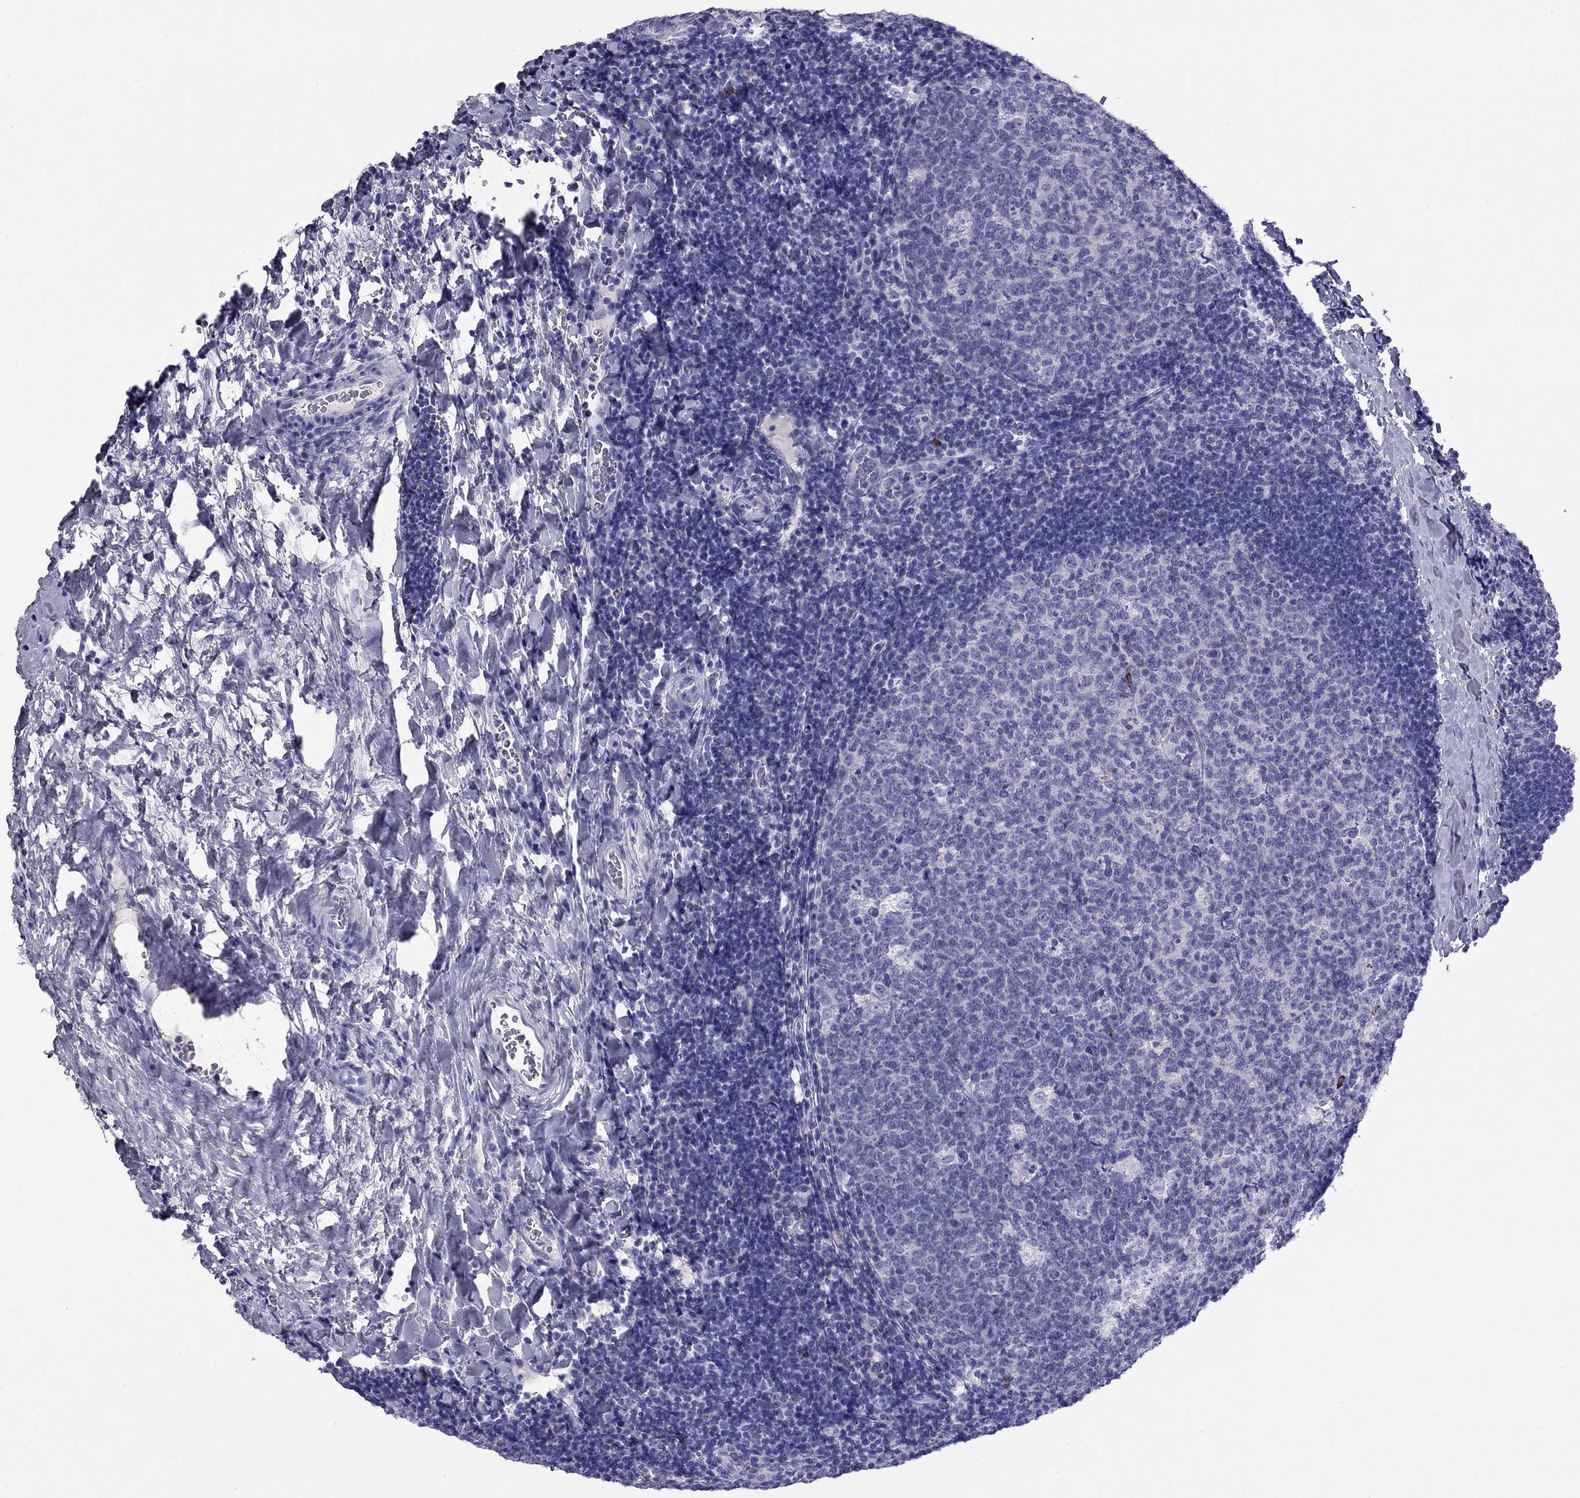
{"staining": {"intensity": "strong", "quantity": "<25%", "location": "cytoplasmic/membranous"}, "tissue": "tonsil", "cell_type": "Germinal center cells", "image_type": "normal", "snomed": [{"axis": "morphology", "description": "Normal tissue, NOS"}, {"axis": "topography", "description": "Tonsil"}], "caption": "The micrograph demonstrates a brown stain indicating the presence of a protein in the cytoplasmic/membranous of germinal center cells in tonsil. The staining was performed using DAB (3,3'-diaminobenzidine) to visualize the protein expression in brown, while the nuclei were stained in blue with hematoxylin (Magnification: 20x).", "gene": "ODF4", "patient": {"sex": "male", "age": 17}}